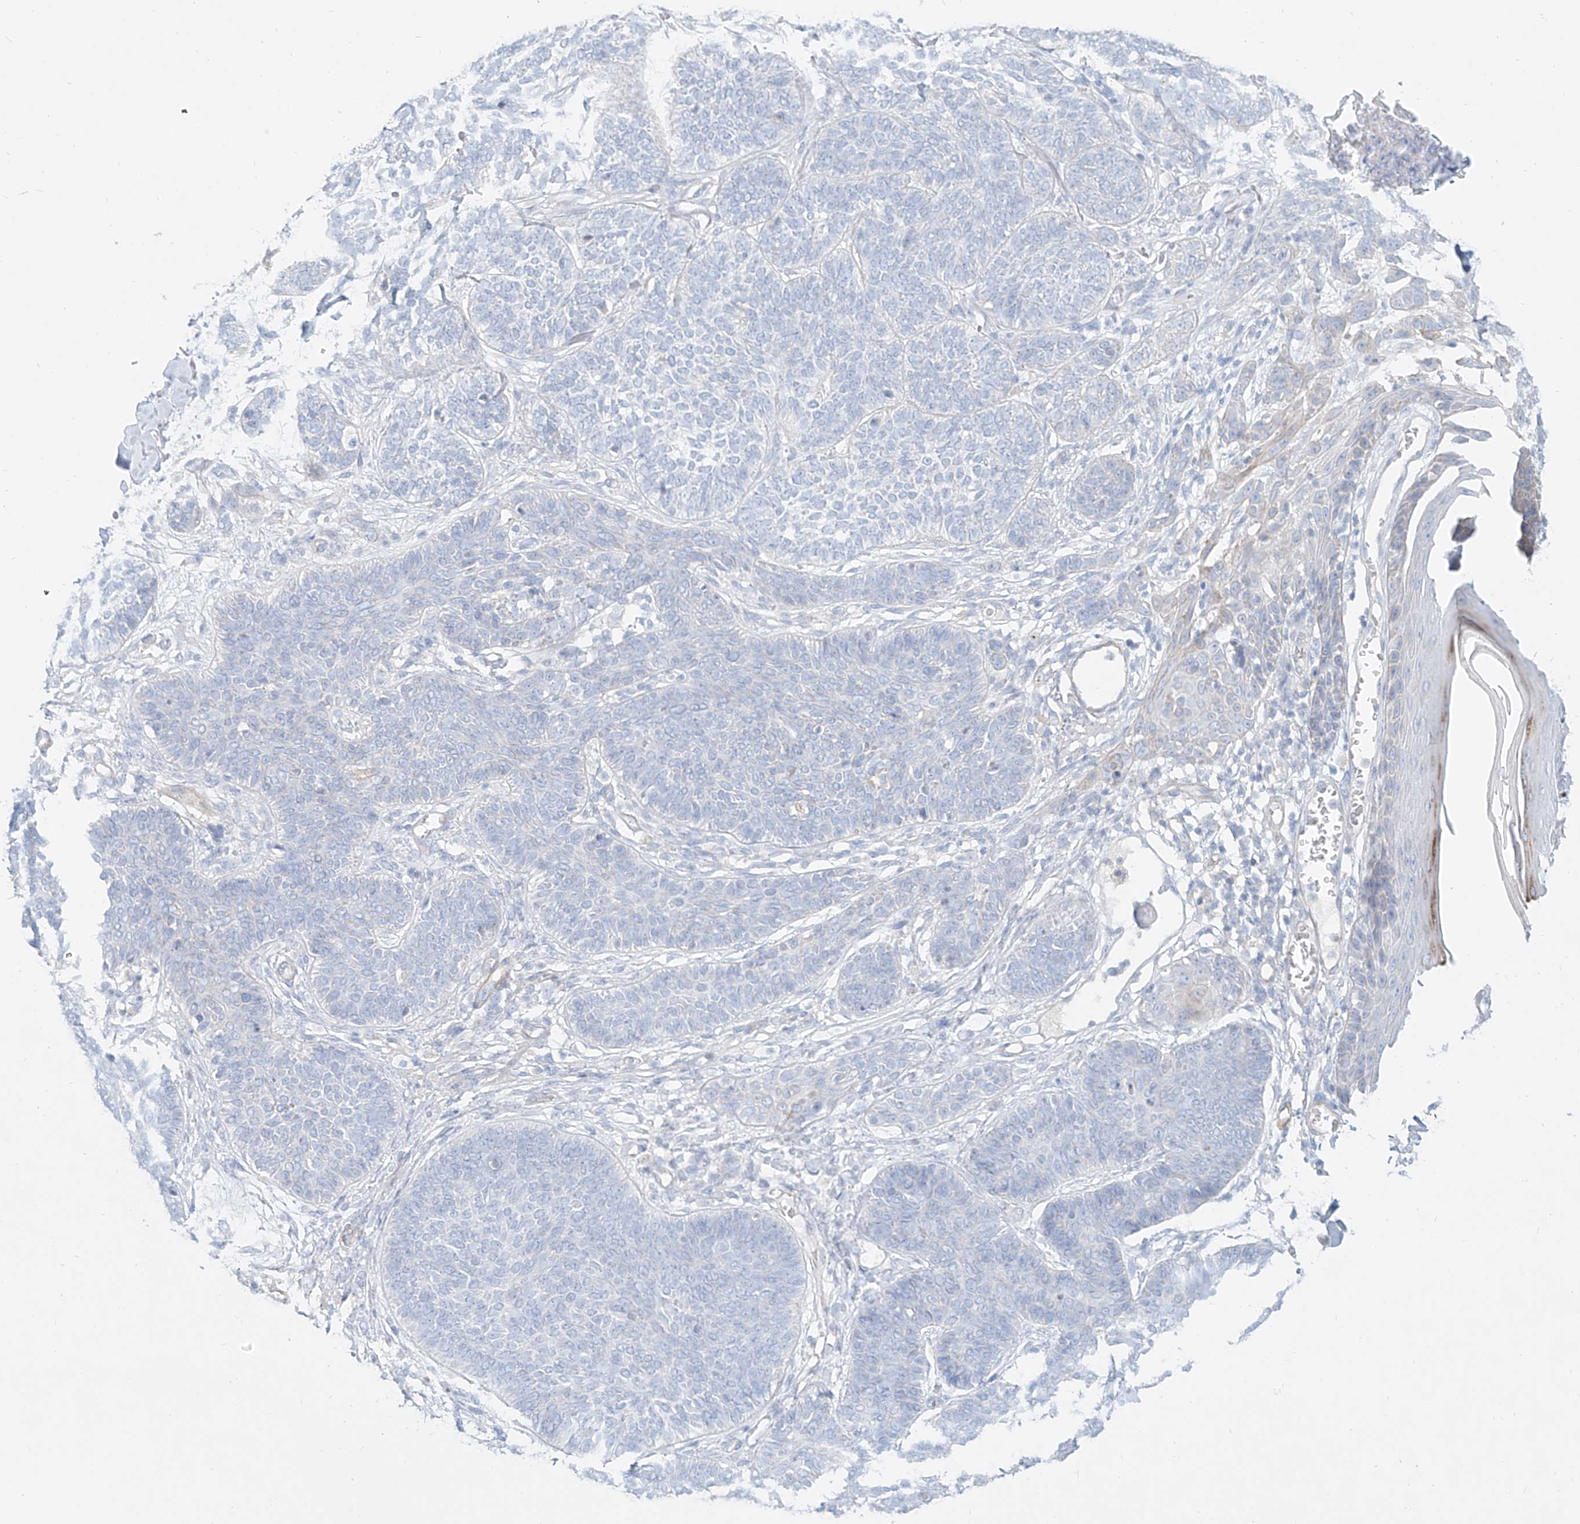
{"staining": {"intensity": "negative", "quantity": "none", "location": "none"}, "tissue": "skin cancer", "cell_type": "Tumor cells", "image_type": "cancer", "snomed": [{"axis": "morphology", "description": "Basal cell carcinoma"}, {"axis": "topography", "description": "Skin"}], "caption": "Basal cell carcinoma (skin) was stained to show a protein in brown. There is no significant staining in tumor cells.", "gene": "AJM1", "patient": {"sex": "male", "age": 85}}